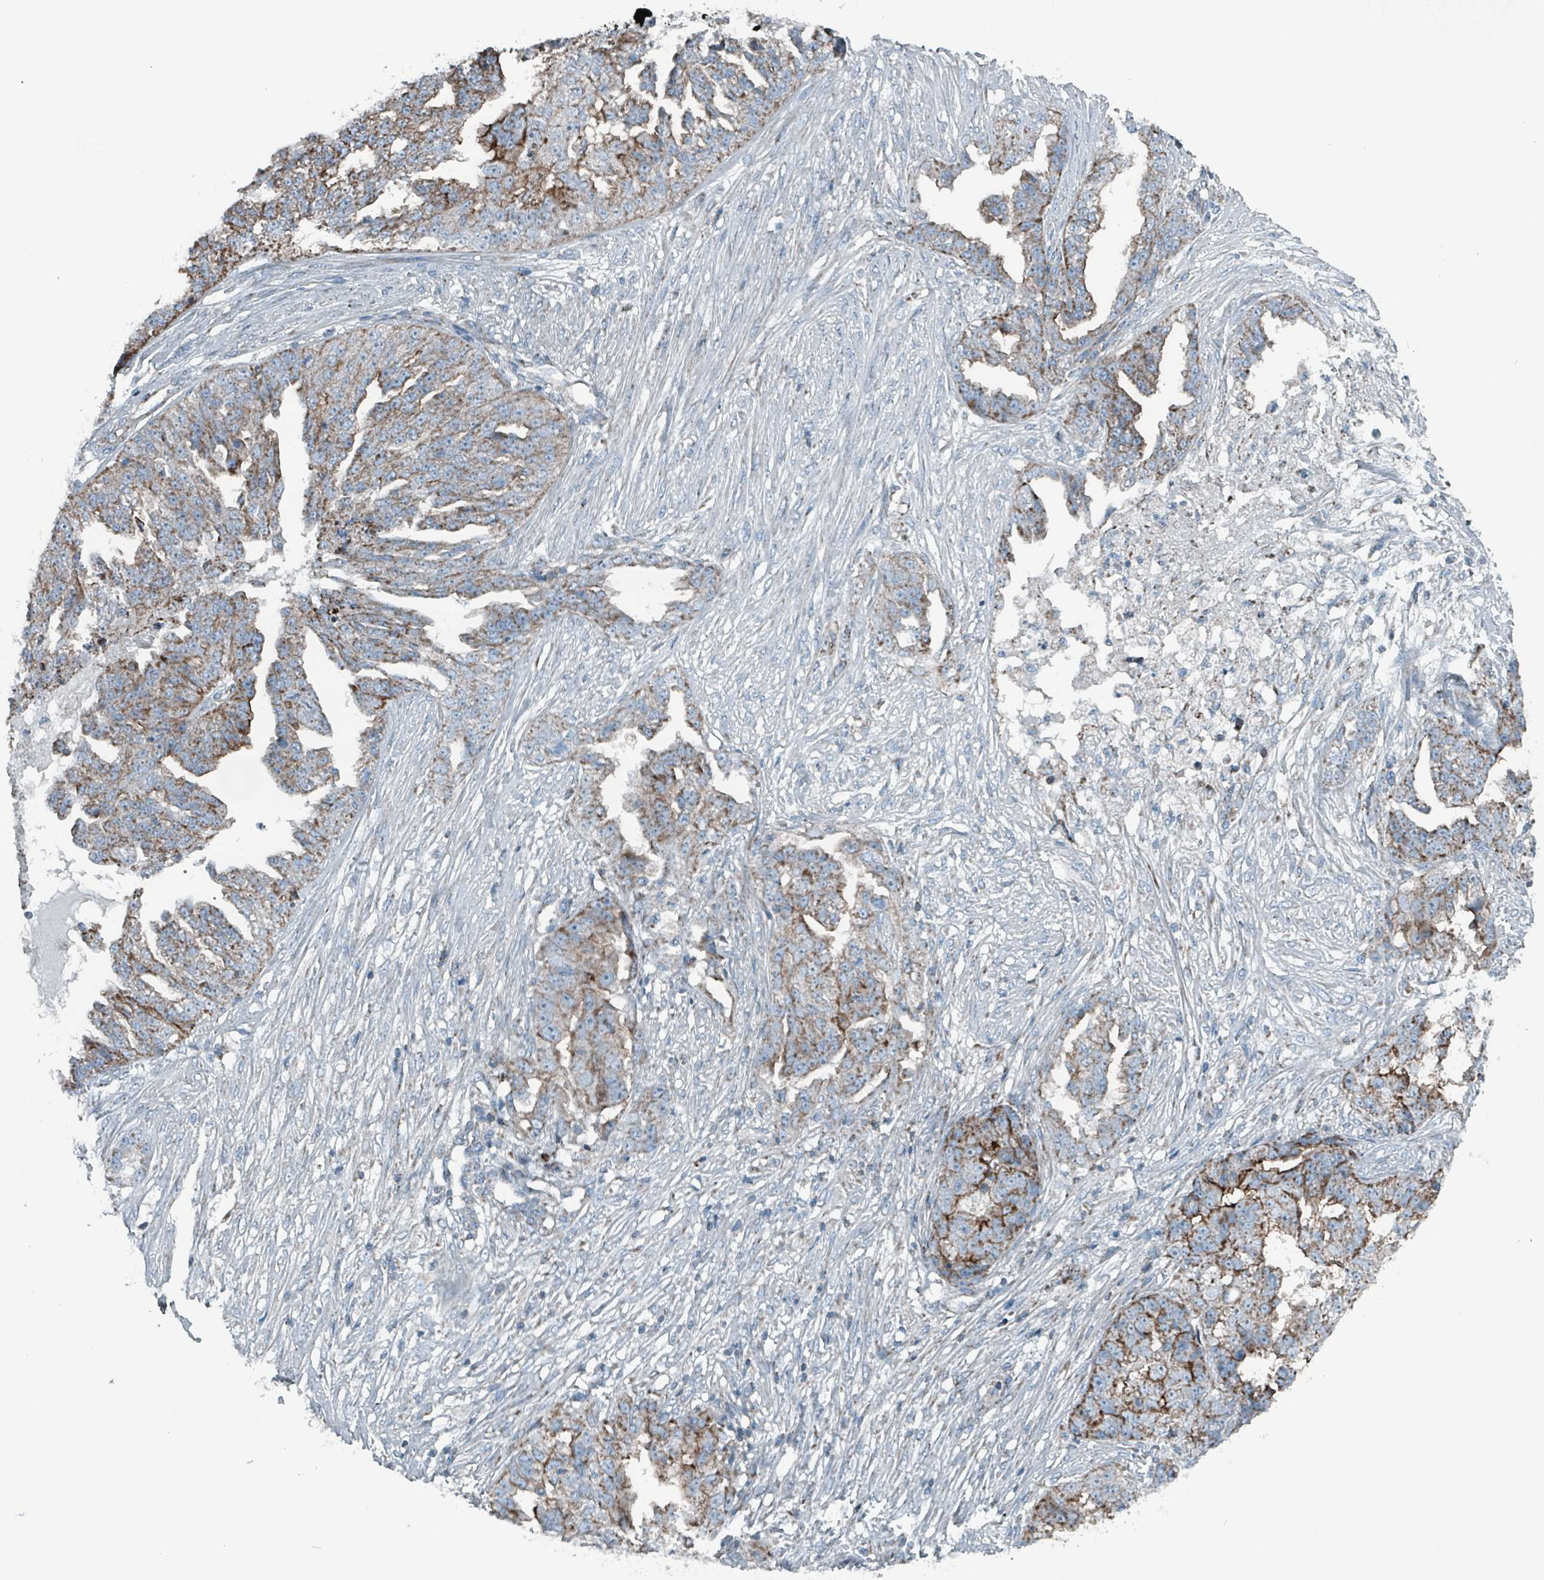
{"staining": {"intensity": "moderate", "quantity": ">75%", "location": "cytoplasmic/membranous"}, "tissue": "ovarian cancer", "cell_type": "Tumor cells", "image_type": "cancer", "snomed": [{"axis": "morphology", "description": "Cystadenocarcinoma, serous, NOS"}, {"axis": "topography", "description": "Ovary"}], "caption": "Human serous cystadenocarcinoma (ovarian) stained for a protein (brown) reveals moderate cytoplasmic/membranous positive staining in about >75% of tumor cells.", "gene": "ABHD18", "patient": {"sex": "female", "age": 58}}